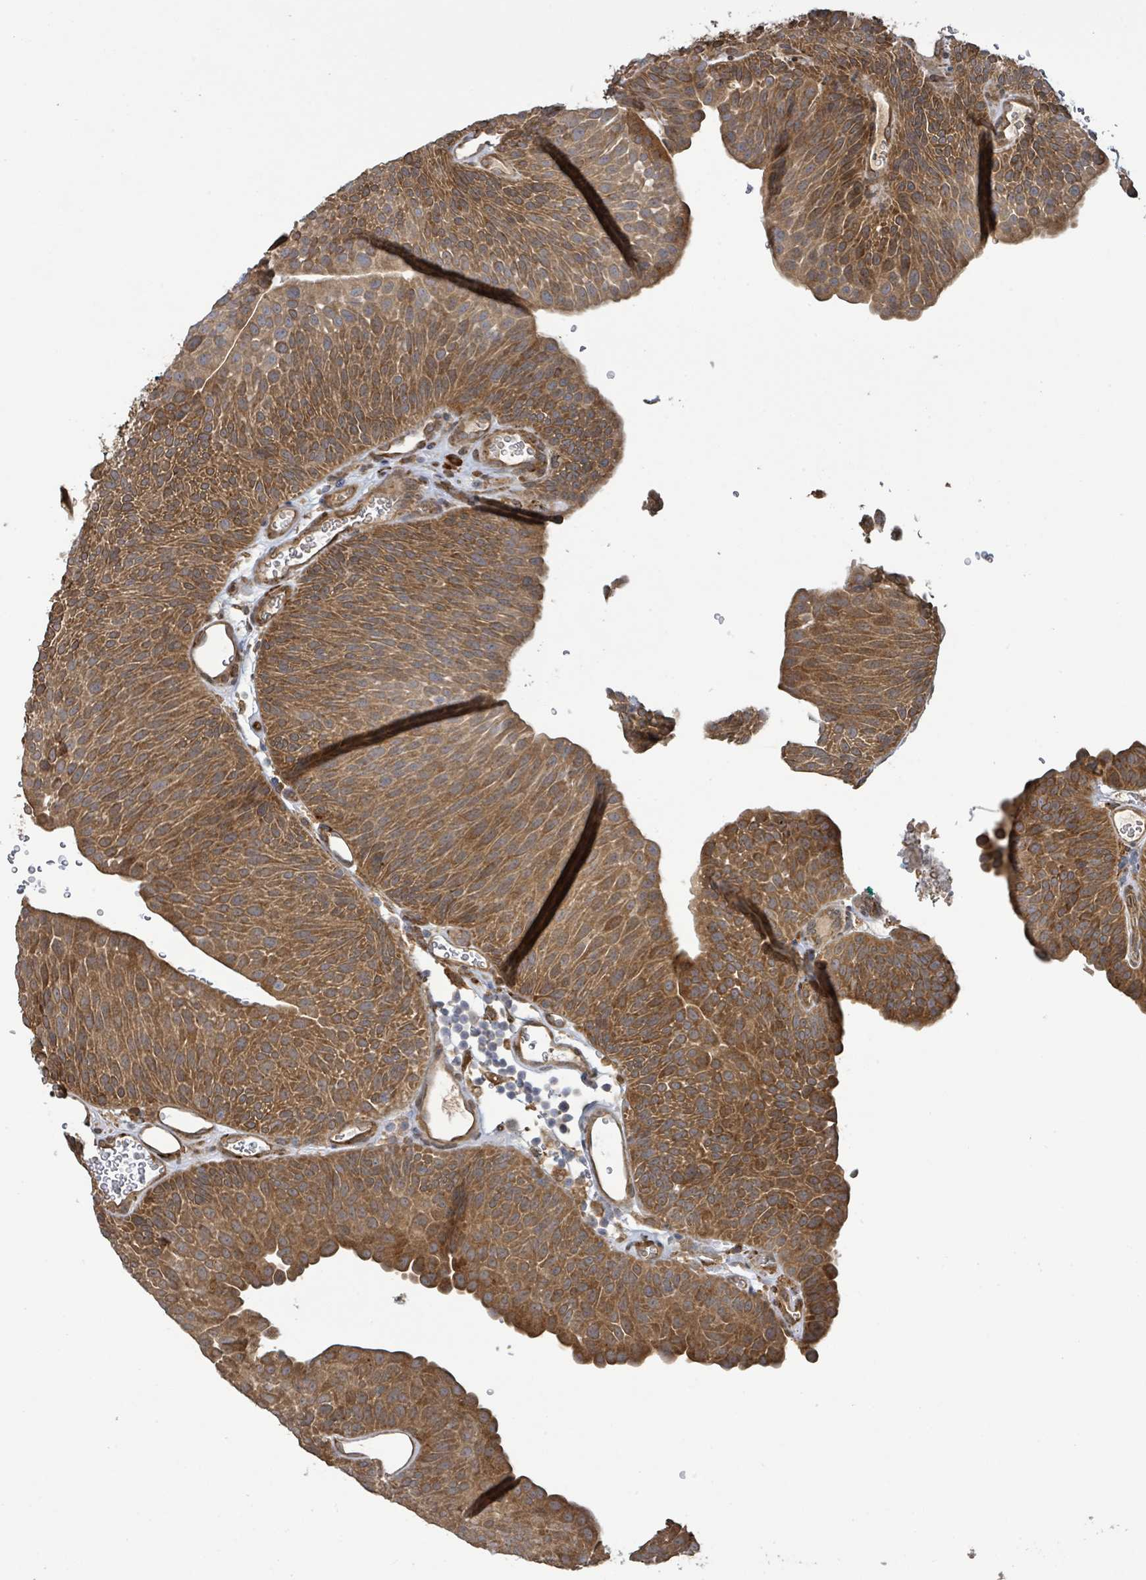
{"staining": {"intensity": "strong", "quantity": "25%-75%", "location": "cytoplasmic/membranous"}, "tissue": "urothelial cancer", "cell_type": "Tumor cells", "image_type": "cancer", "snomed": [{"axis": "morphology", "description": "Urothelial carcinoma, NOS"}, {"axis": "topography", "description": "Urinary bladder"}], "caption": "Strong cytoplasmic/membranous protein positivity is appreciated in about 25%-75% of tumor cells in transitional cell carcinoma.", "gene": "ARPIN", "patient": {"sex": "male", "age": 67}}